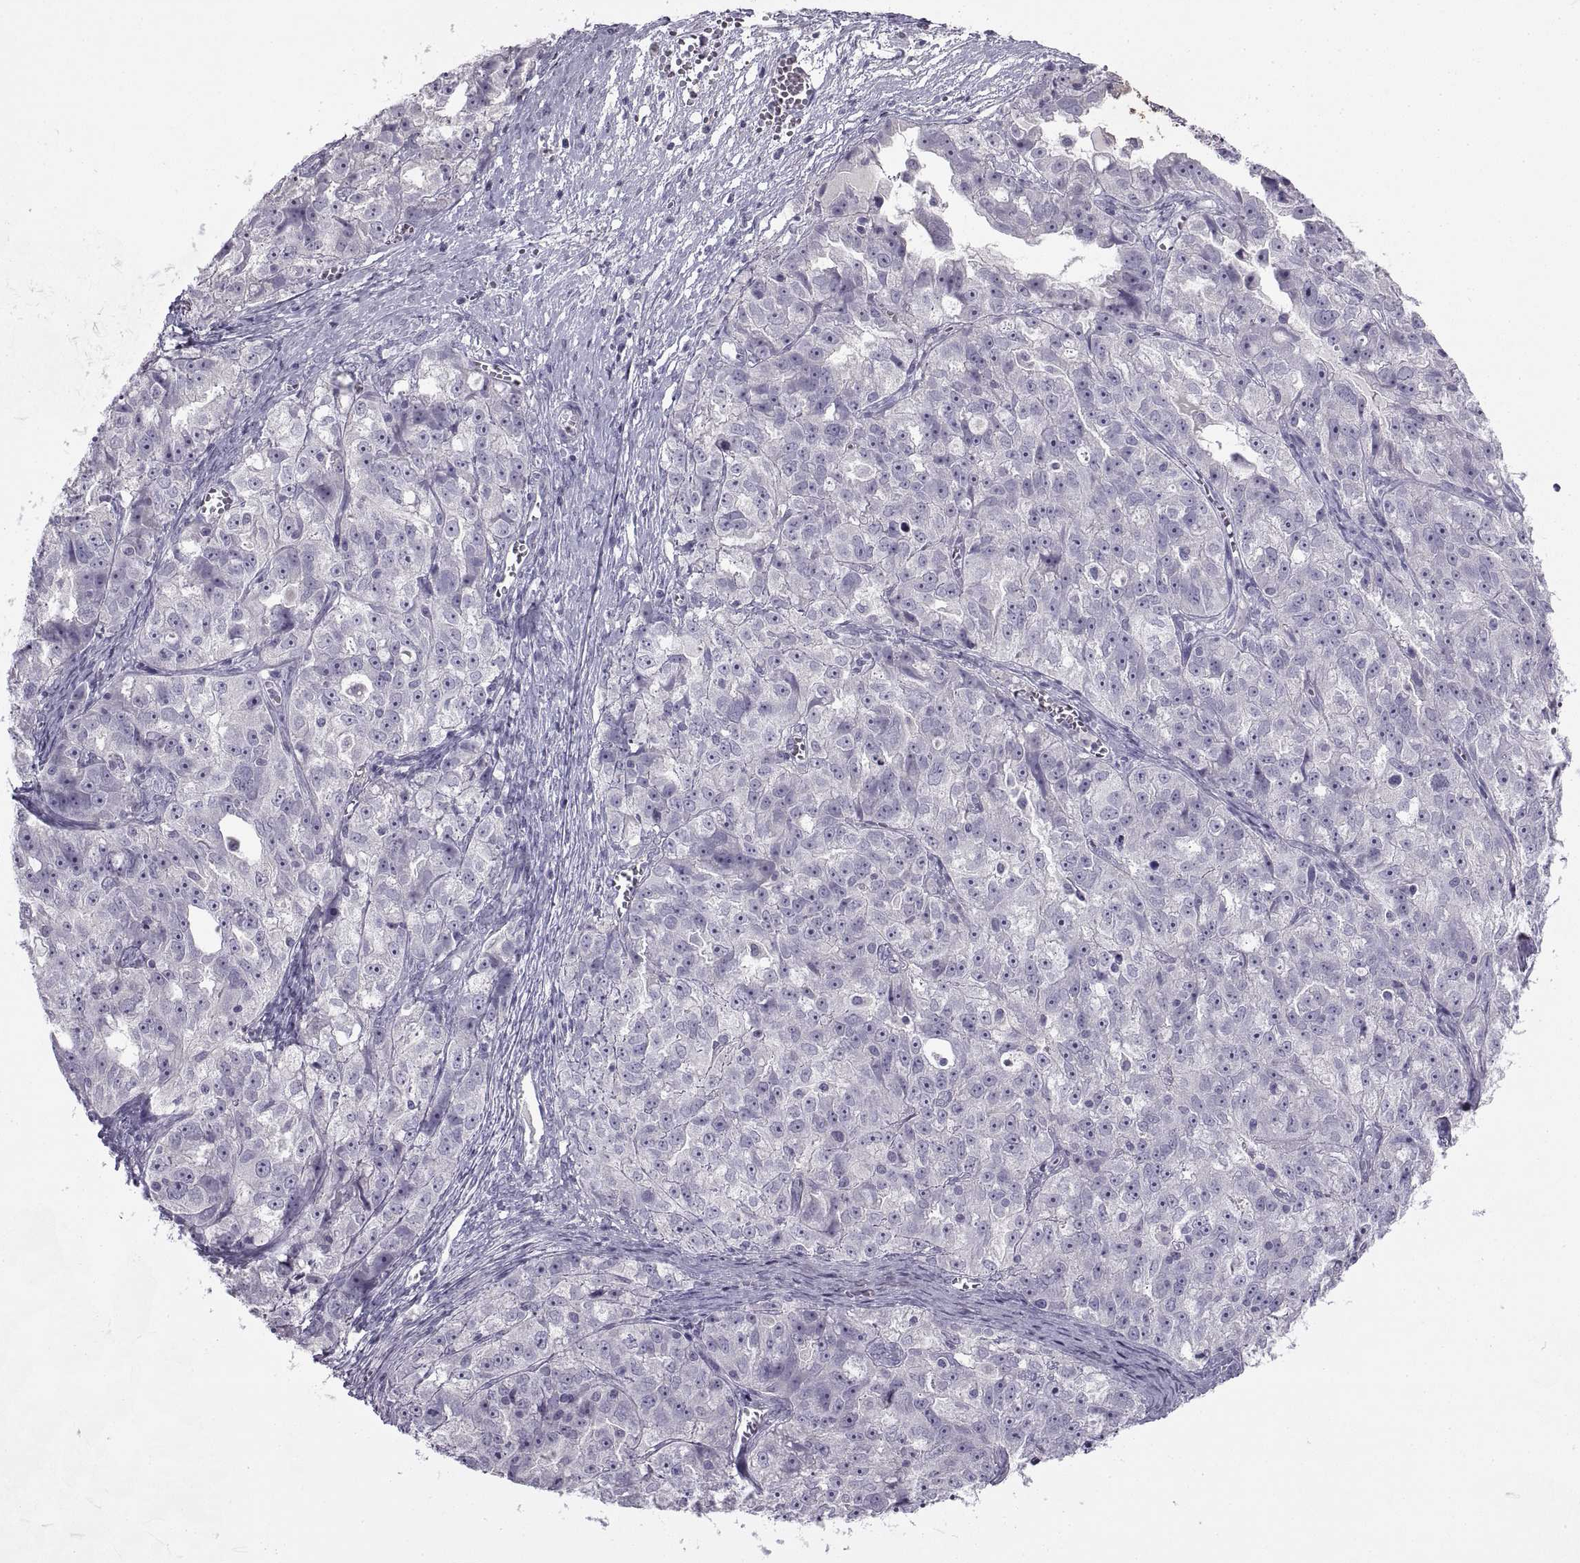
{"staining": {"intensity": "negative", "quantity": "none", "location": "none"}, "tissue": "ovarian cancer", "cell_type": "Tumor cells", "image_type": "cancer", "snomed": [{"axis": "morphology", "description": "Cystadenocarcinoma, serous, NOS"}, {"axis": "topography", "description": "Ovary"}], "caption": "This micrograph is of serous cystadenocarcinoma (ovarian) stained with immunohistochemistry to label a protein in brown with the nuclei are counter-stained blue. There is no positivity in tumor cells.", "gene": "BSPH1", "patient": {"sex": "female", "age": 51}}